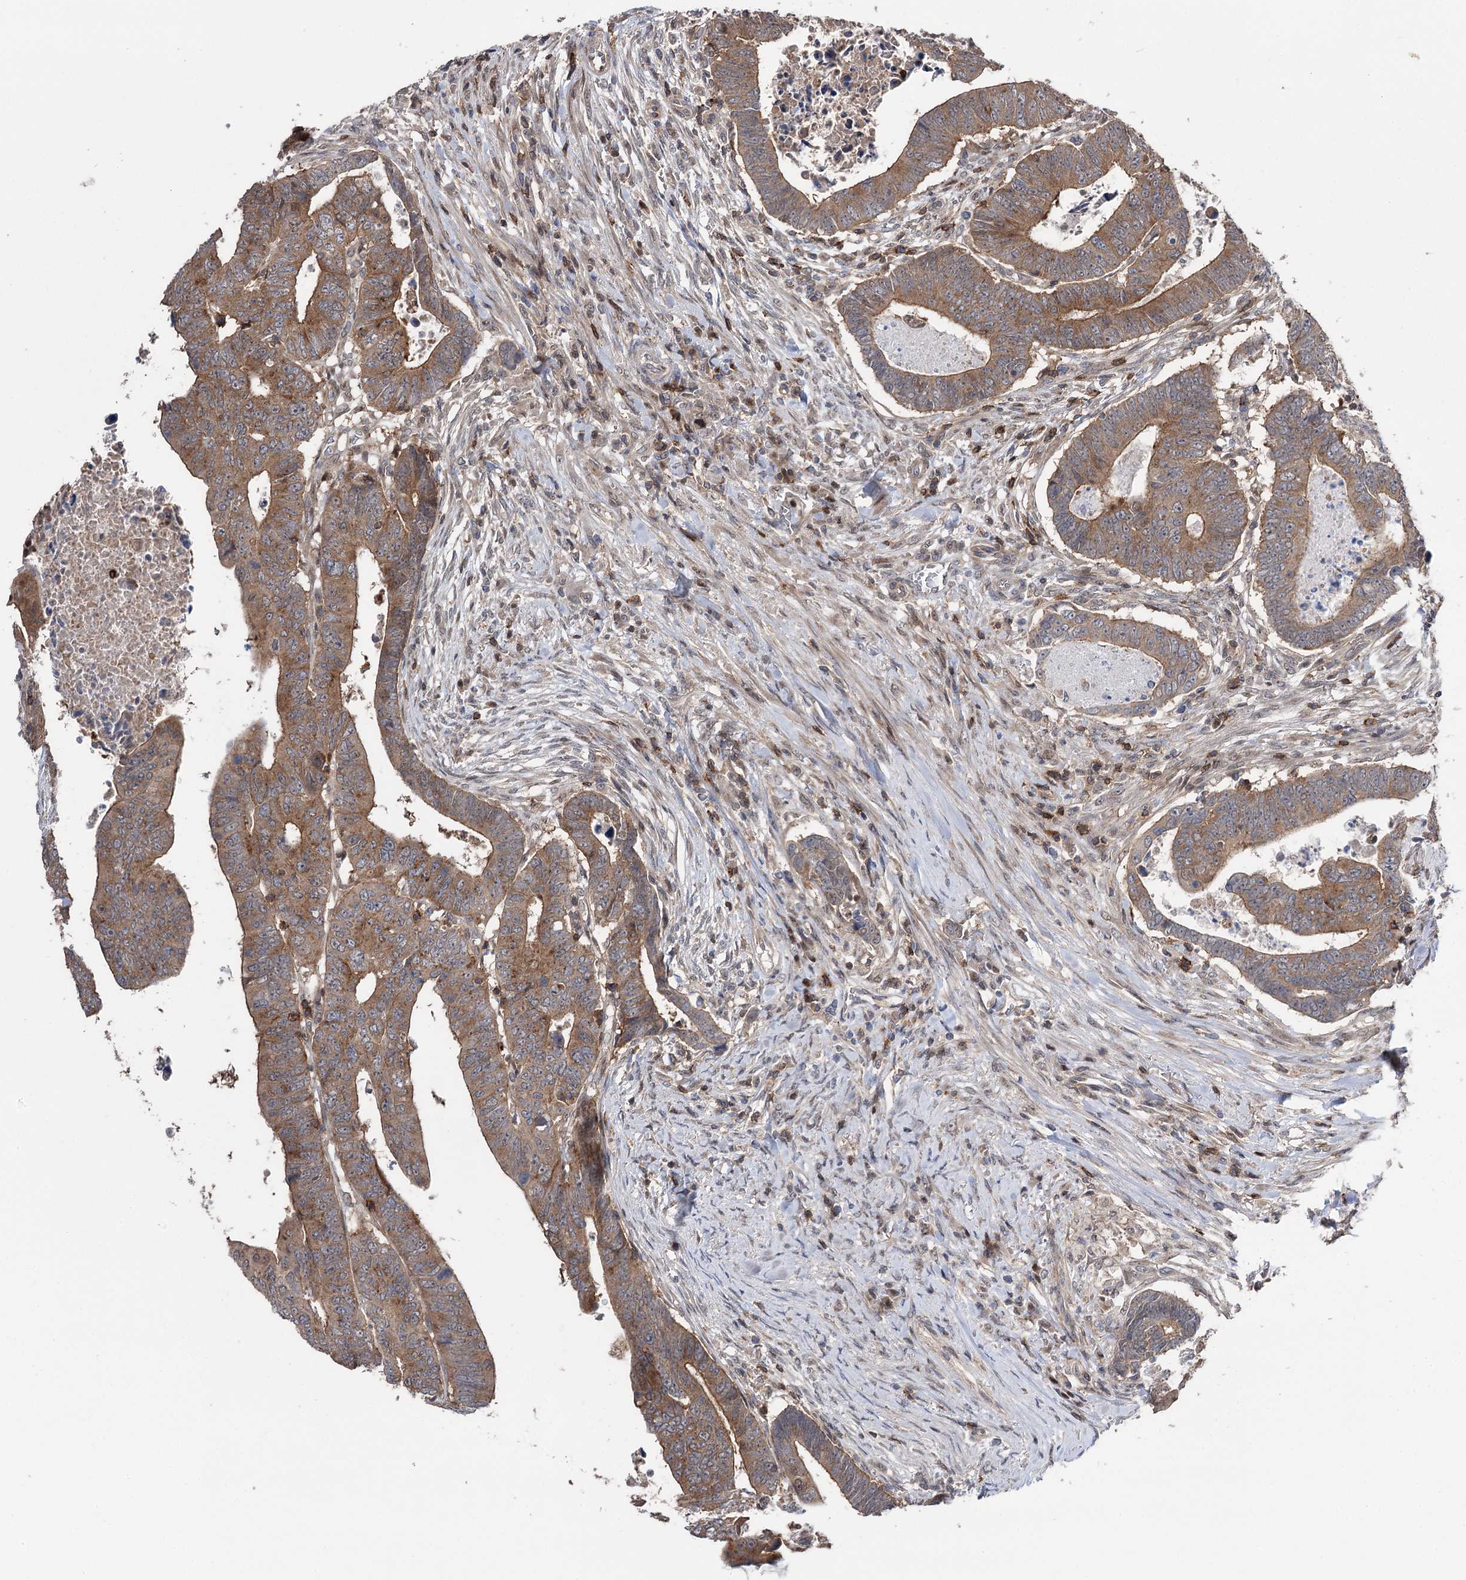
{"staining": {"intensity": "moderate", "quantity": ">75%", "location": "cytoplasmic/membranous"}, "tissue": "colorectal cancer", "cell_type": "Tumor cells", "image_type": "cancer", "snomed": [{"axis": "morphology", "description": "Normal tissue, NOS"}, {"axis": "morphology", "description": "Adenocarcinoma, NOS"}, {"axis": "topography", "description": "Rectum"}], "caption": "The histopathology image shows a brown stain indicating the presence of a protein in the cytoplasmic/membranous of tumor cells in colorectal cancer.", "gene": "STX6", "patient": {"sex": "female", "age": 65}}